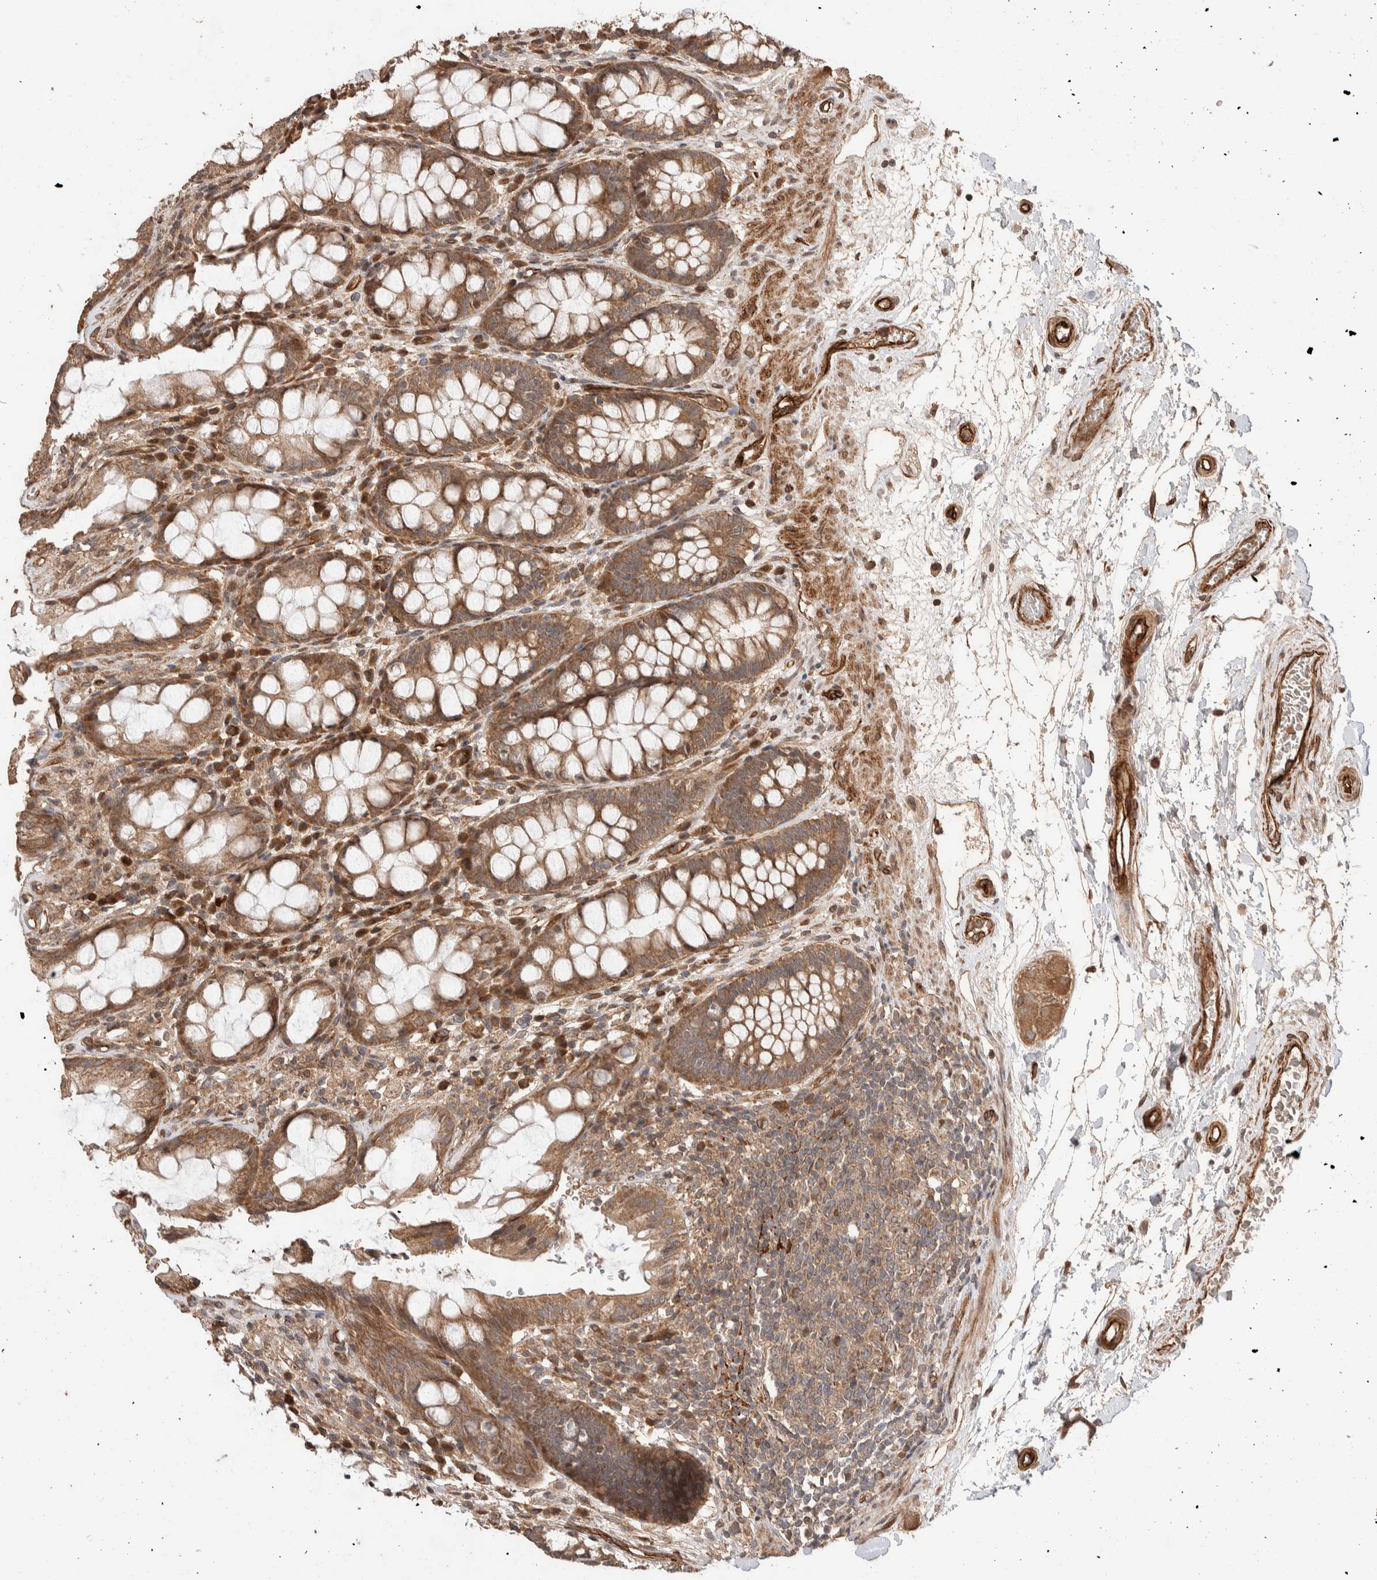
{"staining": {"intensity": "moderate", "quantity": ">75%", "location": "cytoplasmic/membranous"}, "tissue": "rectum", "cell_type": "Glandular cells", "image_type": "normal", "snomed": [{"axis": "morphology", "description": "Normal tissue, NOS"}, {"axis": "topography", "description": "Rectum"}], "caption": "Immunohistochemistry image of normal rectum stained for a protein (brown), which displays medium levels of moderate cytoplasmic/membranous expression in approximately >75% of glandular cells.", "gene": "ERC1", "patient": {"sex": "male", "age": 64}}